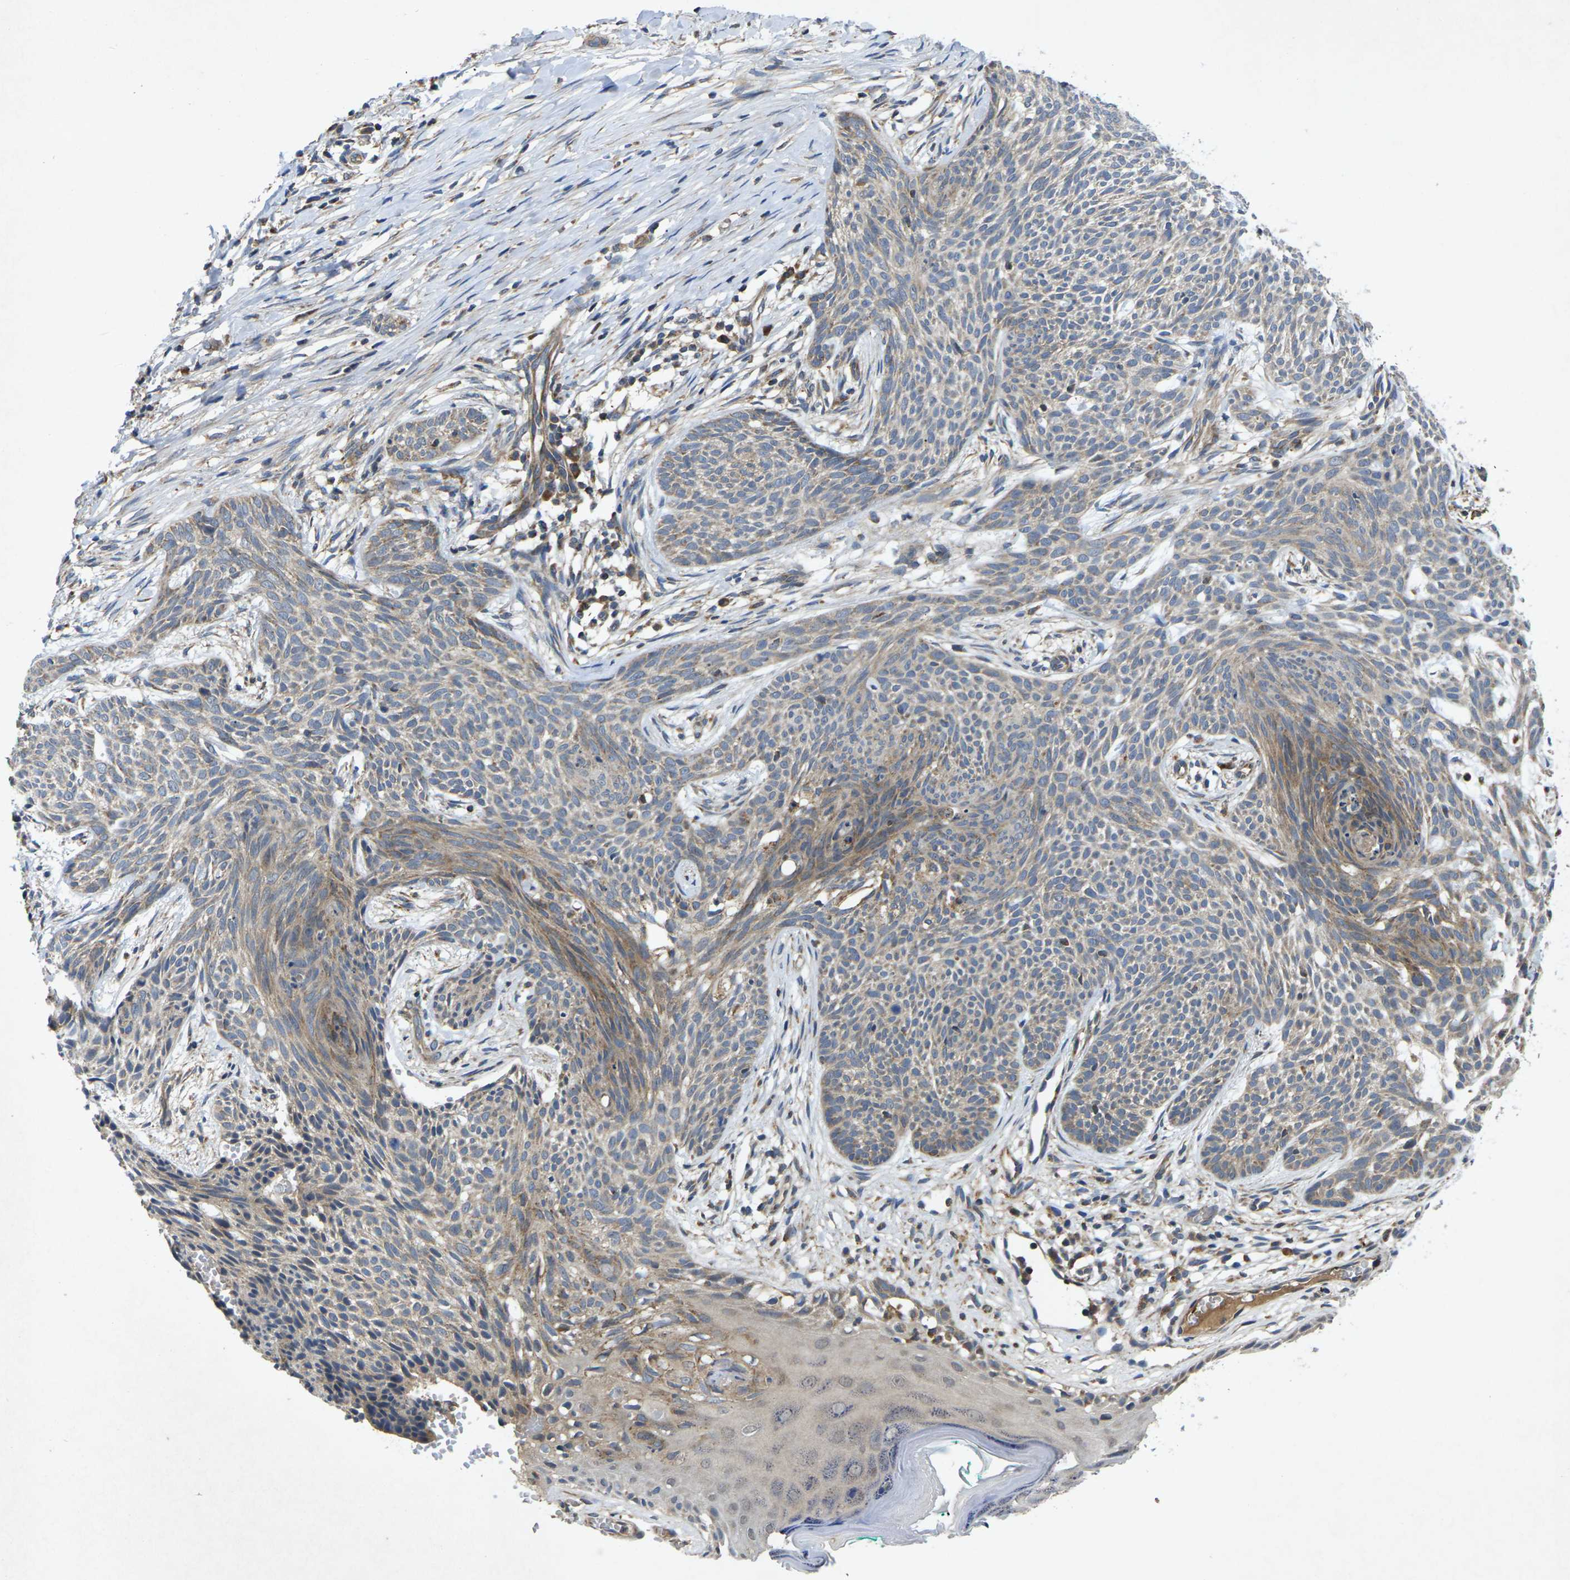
{"staining": {"intensity": "moderate", "quantity": "25%-75%", "location": "cytoplasmic/membranous"}, "tissue": "skin cancer", "cell_type": "Tumor cells", "image_type": "cancer", "snomed": [{"axis": "morphology", "description": "Basal cell carcinoma"}, {"axis": "topography", "description": "Skin"}], "caption": "Tumor cells demonstrate medium levels of moderate cytoplasmic/membranous expression in about 25%-75% of cells in basal cell carcinoma (skin).", "gene": "KIF1B", "patient": {"sex": "female", "age": 59}}